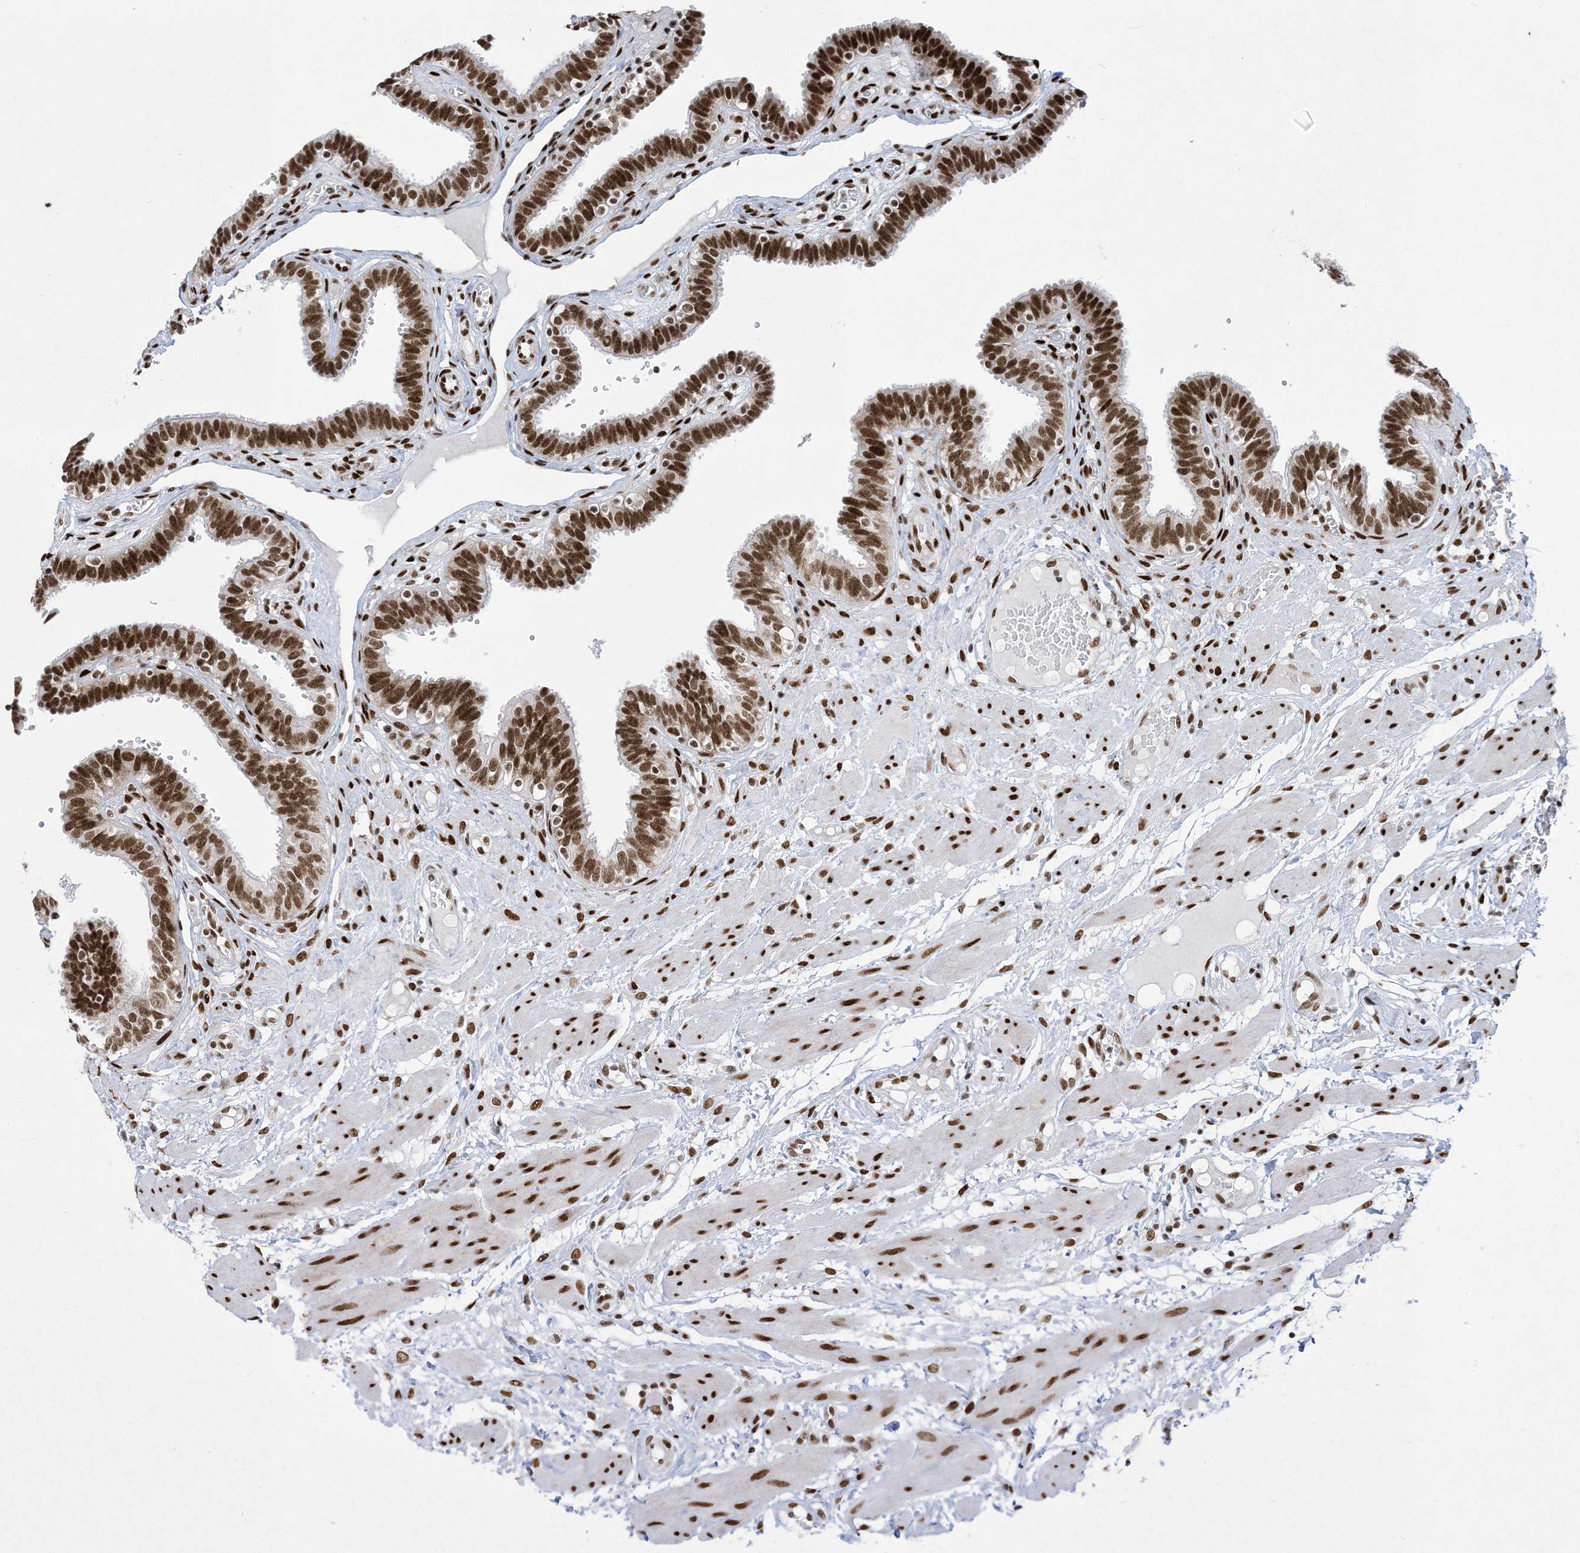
{"staining": {"intensity": "strong", "quantity": ">75%", "location": "nuclear"}, "tissue": "fallopian tube", "cell_type": "Glandular cells", "image_type": "normal", "snomed": [{"axis": "morphology", "description": "Normal tissue, NOS"}, {"axis": "topography", "description": "Fallopian tube"}, {"axis": "topography", "description": "Placenta"}], "caption": "Glandular cells exhibit strong nuclear expression in approximately >75% of cells in unremarkable fallopian tube. The protein is stained brown, and the nuclei are stained in blue (DAB (3,3'-diaminobenzidine) IHC with brightfield microscopy, high magnification).", "gene": "PKNOX2", "patient": {"sex": "female", "age": 32}}